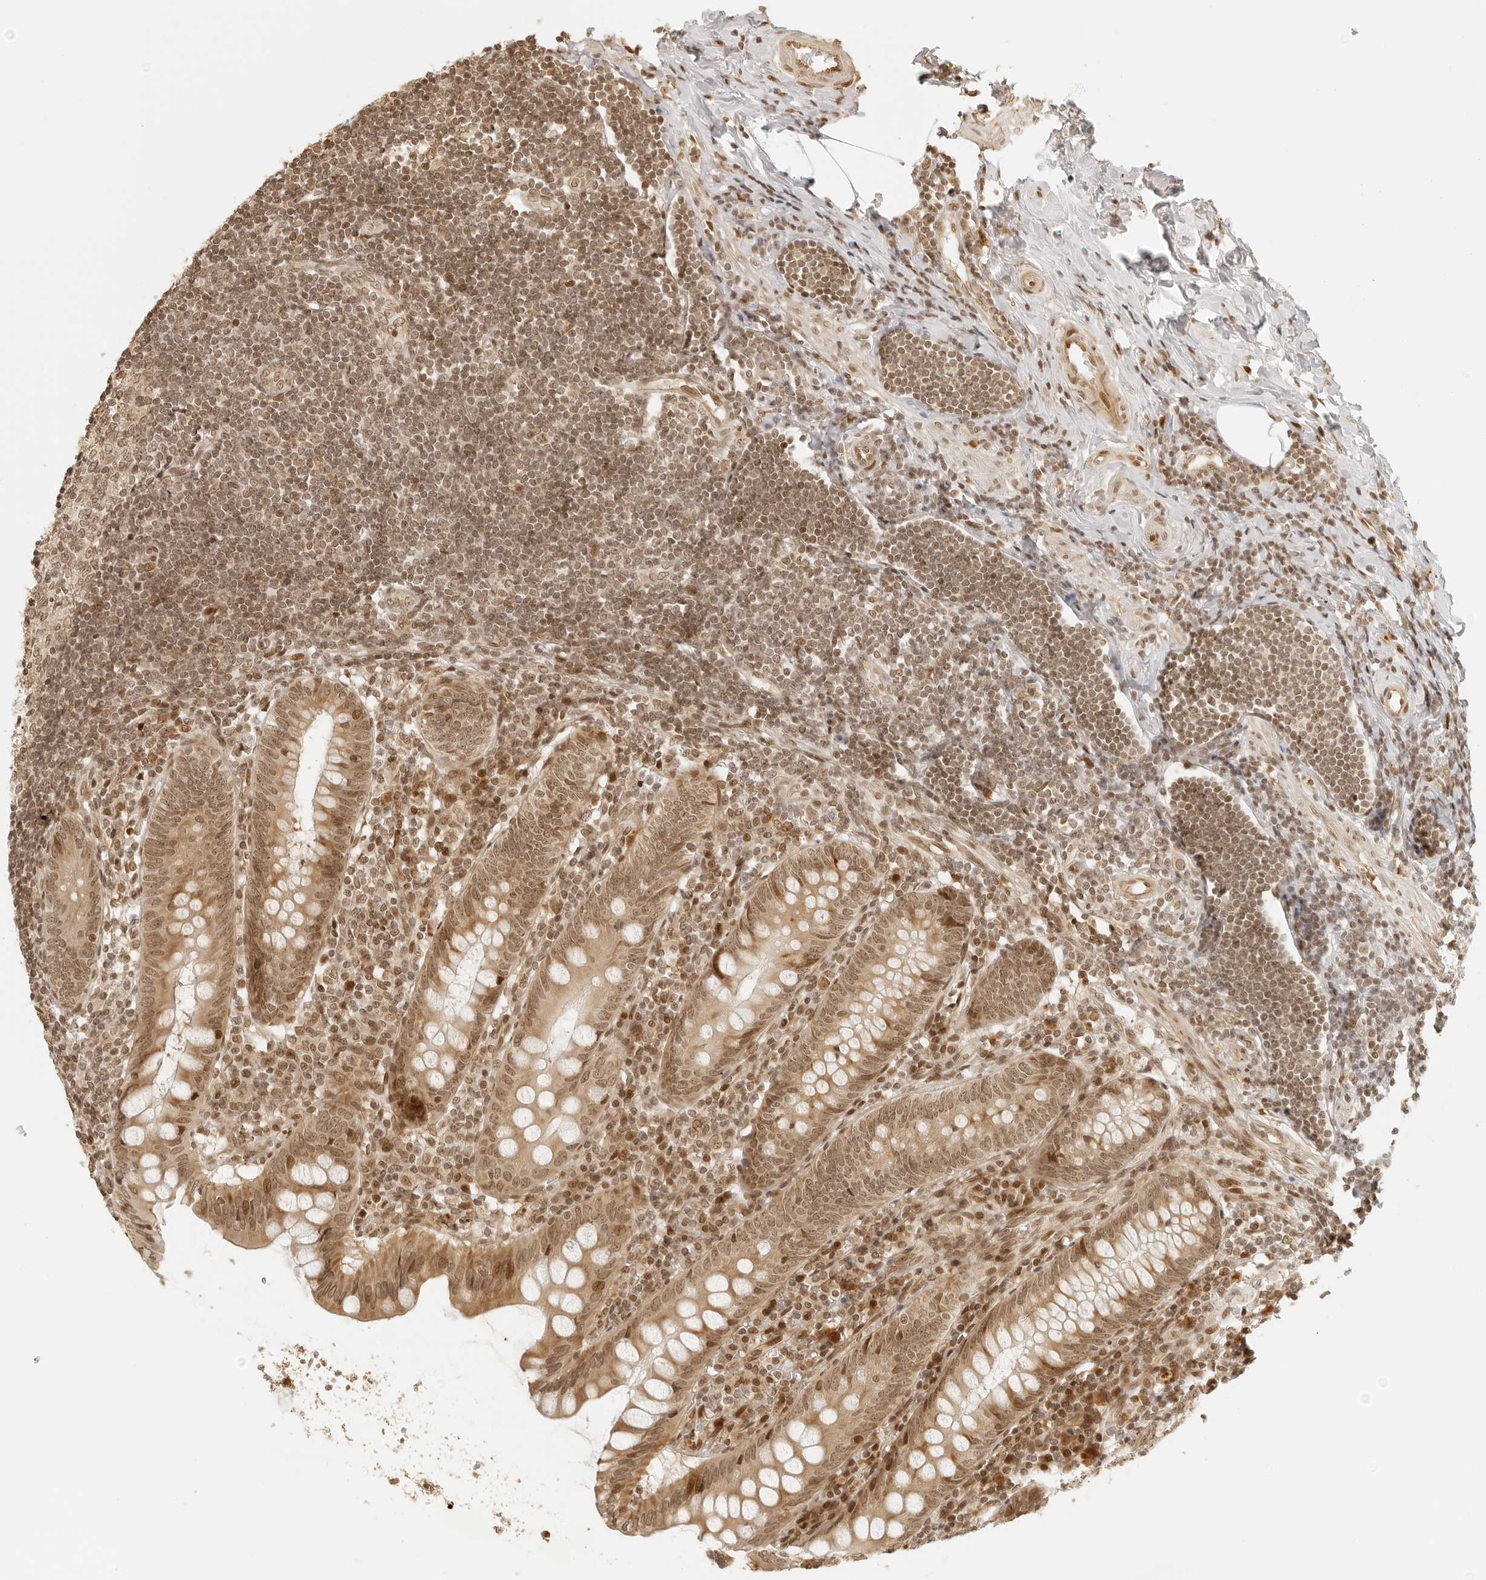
{"staining": {"intensity": "moderate", "quantity": ">75%", "location": "cytoplasmic/membranous,nuclear"}, "tissue": "appendix", "cell_type": "Glandular cells", "image_type": "normal", "snomed": [{"axis": "morphology", "description": "Normal tissue, NOS"}, {"axis": "topography", "description": "Appendix"}], "caption": "This histopathology image reveals benign appendix stained with immunohistochemistry to label a protein in brown. The cytoplasmic/membranous,nuclear of glandular cells show moderate positivity for the protein. Nuclei are counter-stained blue.", "gene": "ZNF407", "patient": {"sex": "female", "age": 54}}